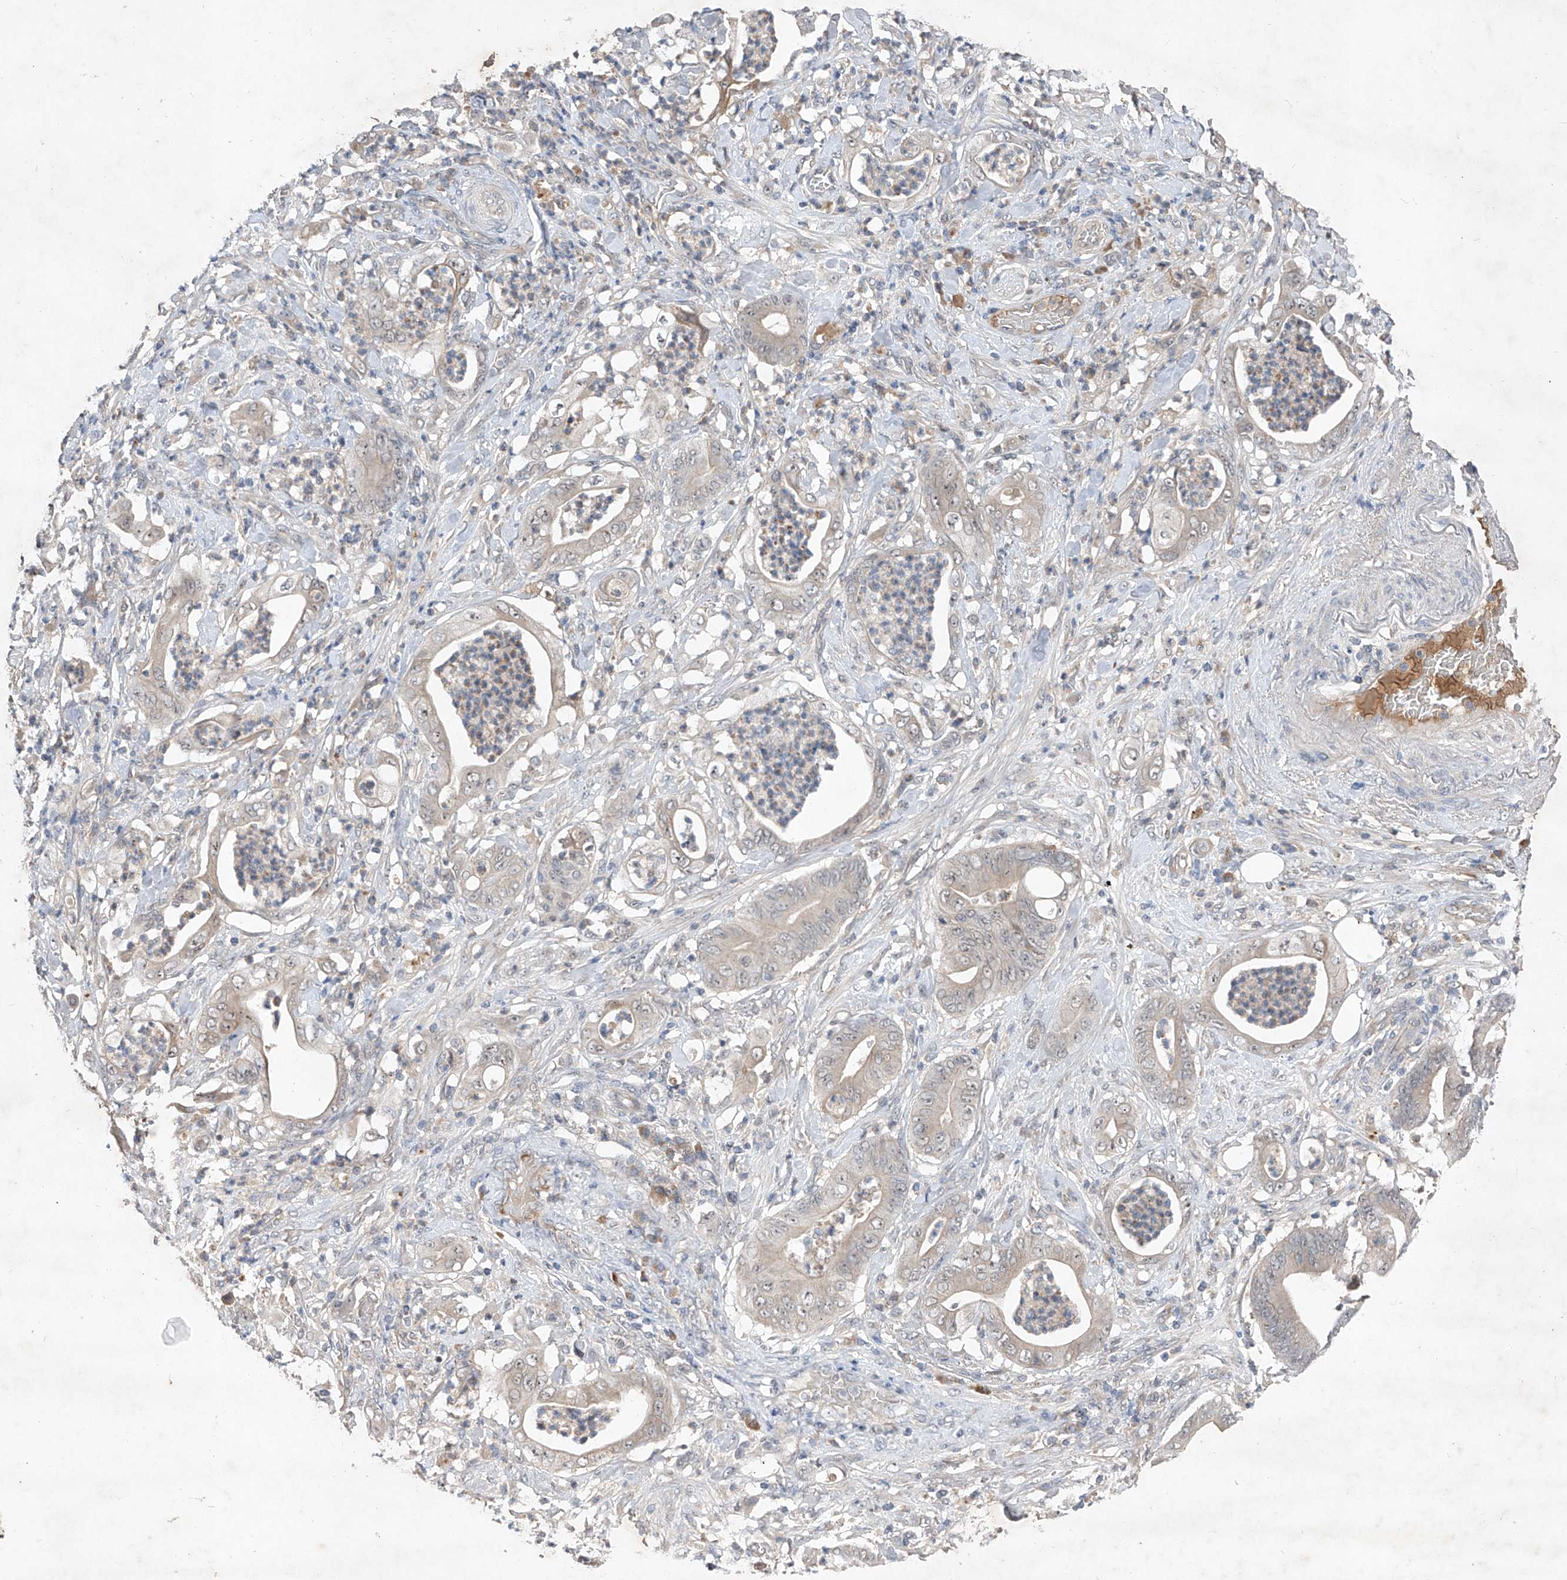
{"staining": {"intensity": "negative", "quantity": "none", "location": "none"}, "tissue": "stomach cancer", "cell_type": "Tumor cells", "image_type": "cancer", "snomed": [{"axis": "morphology", "description": "Adenocarcinoma, NOS"}, {"axis": "topography", "description": "Stomach"}], "caption": "Immunohistochemical staining of stomach adenocarcinoma displays no significant expression in tumor cells.", "gene": "FAM135A", "patient": {"sex": "female", "age": 73}}